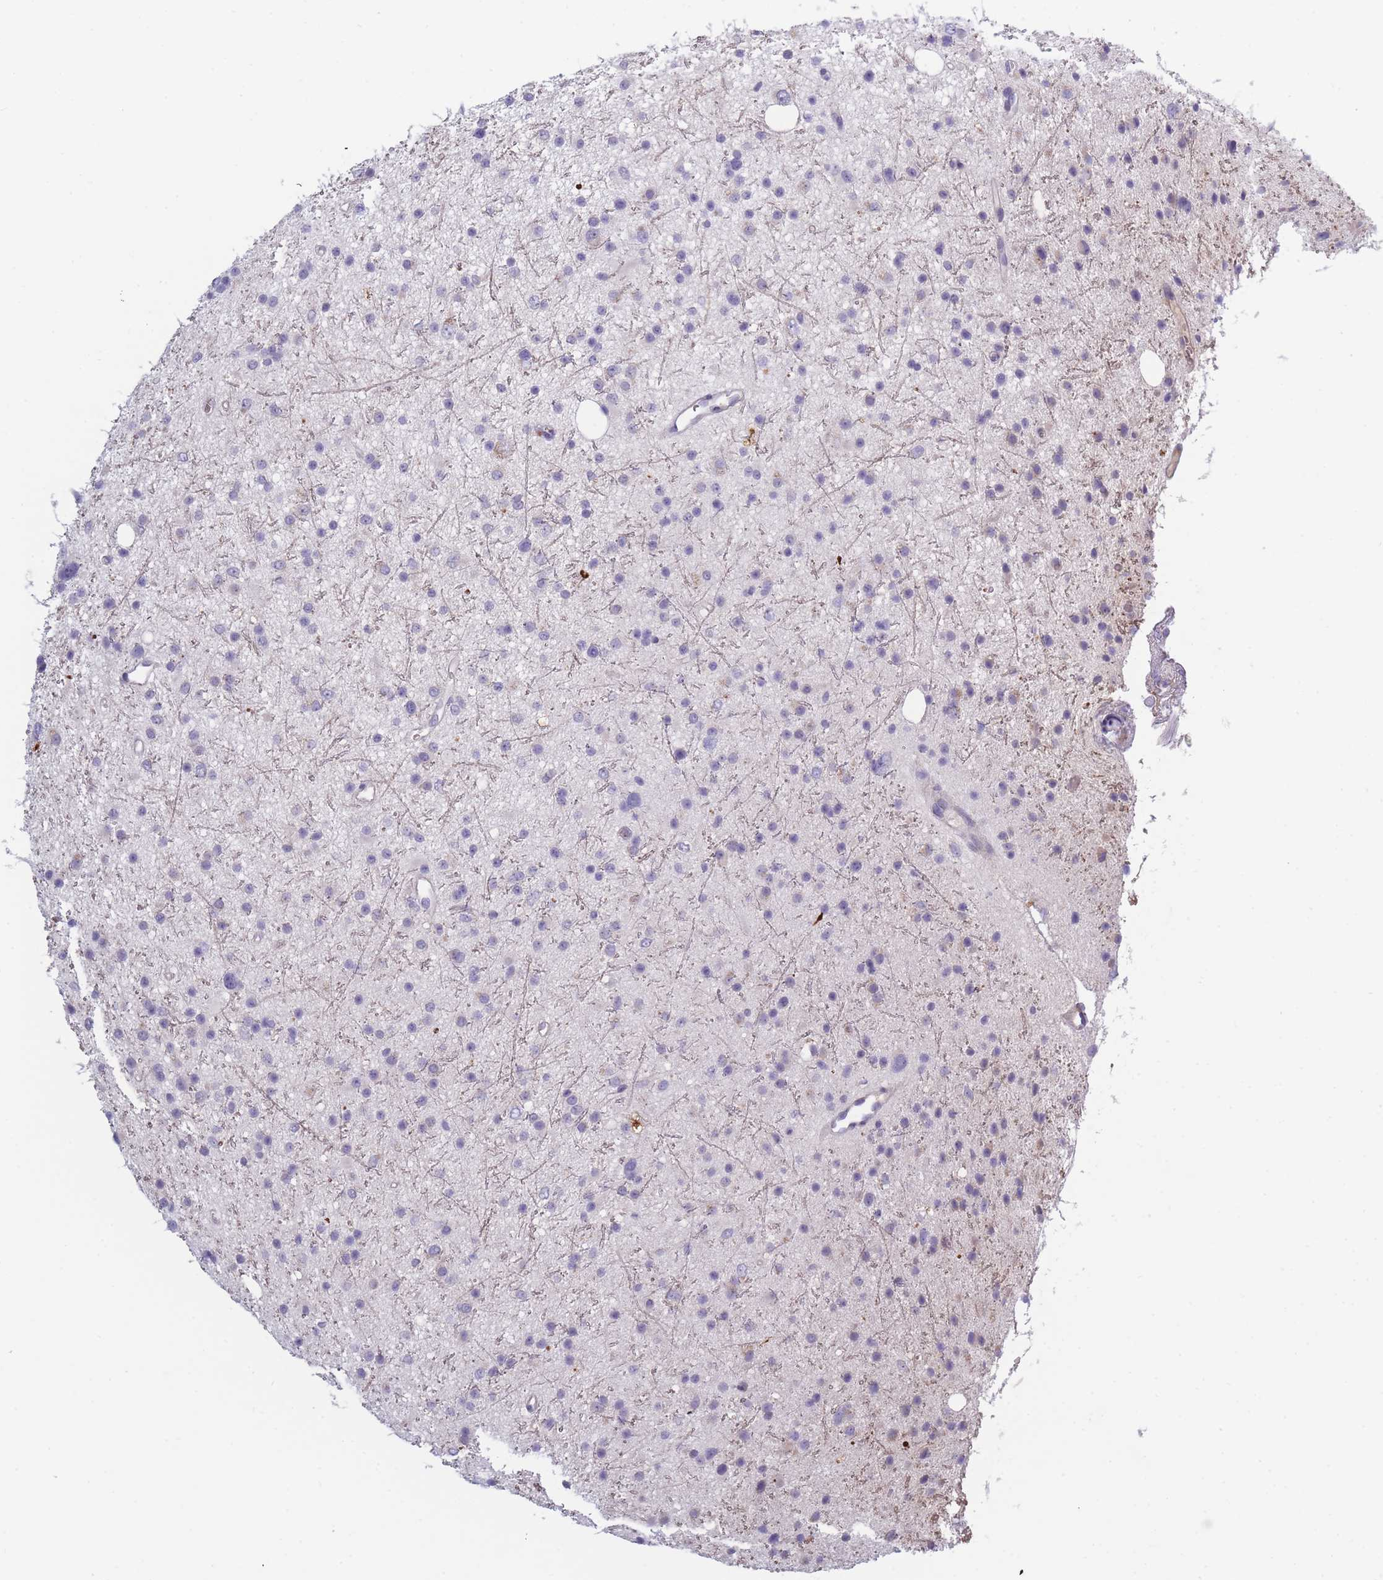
{"staining": {"intensity": "negative", "quantity": "none", "location": "none"}, "tissue": "glioma", "cell_type": "Tumor cells", "image_type": "cancer", "snomed": [{"axis": "morphology", "description": "Glioma, malignant, Low grade"}, {"axis": "topography", "description": "Cerebral cortex"}], "caption": "There is no significant staining in tumor cells of glioma.", "gene": "NDUFAF6", "patient": {"sex": "female", "age": 39}}